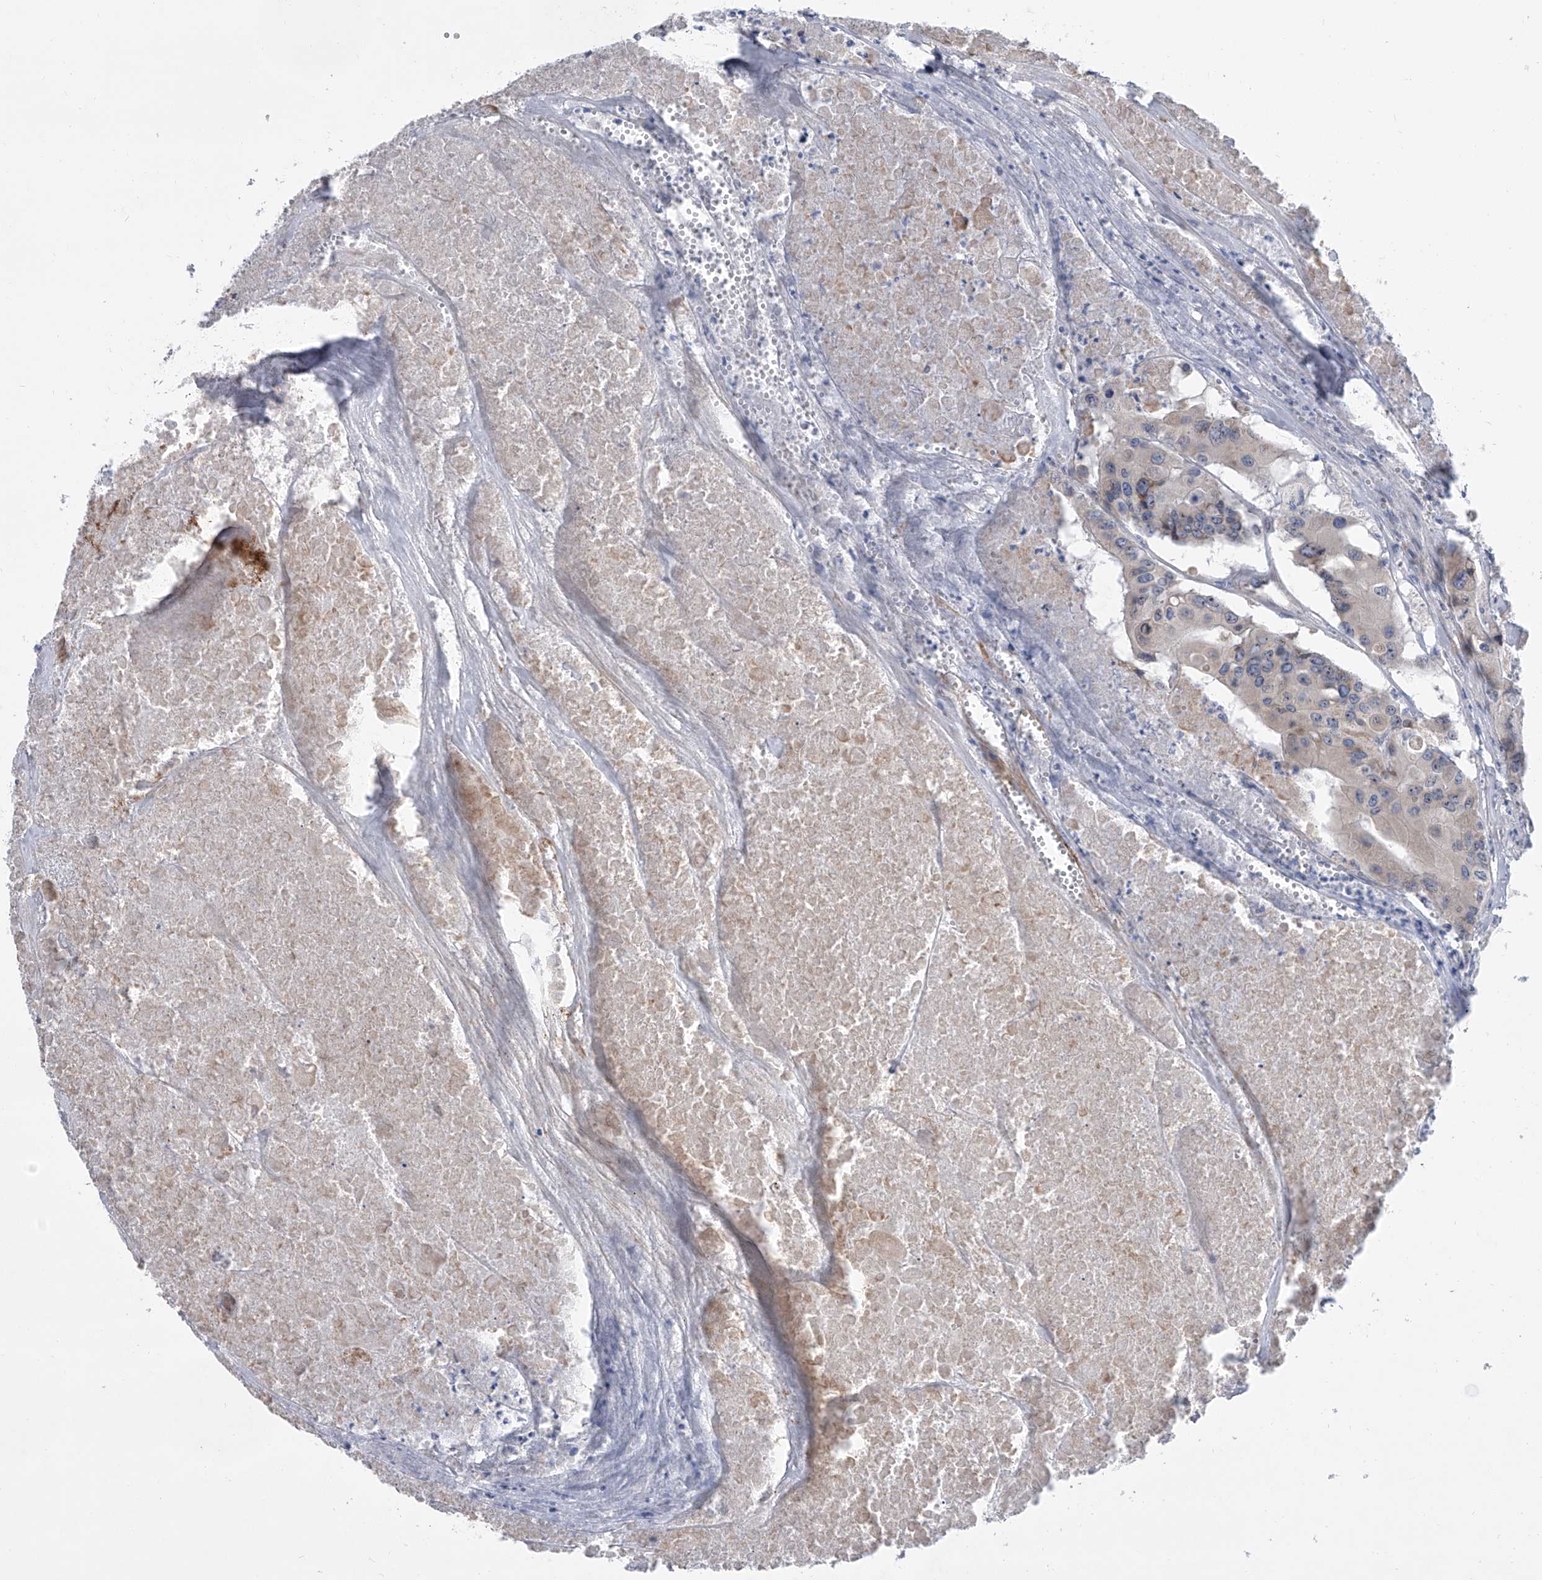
{"staining": {"intensity": "negative", "quantity": "none", "location": "none"}, "tissue": "colorectal cancer", "cell_type": "Tumor cells", "image_type": "cancer", "snomed": [{"axis": "morphology", "description": "Adenocarcinoma, NOS"}, {"axis": "topography", "description": "Colon"}], "caption": "Tumor cells are negative for protein expression in human colorectal adenocarcinoma.", "gene": "ALG14", "patient": {"sex": "male", "age": 77}}